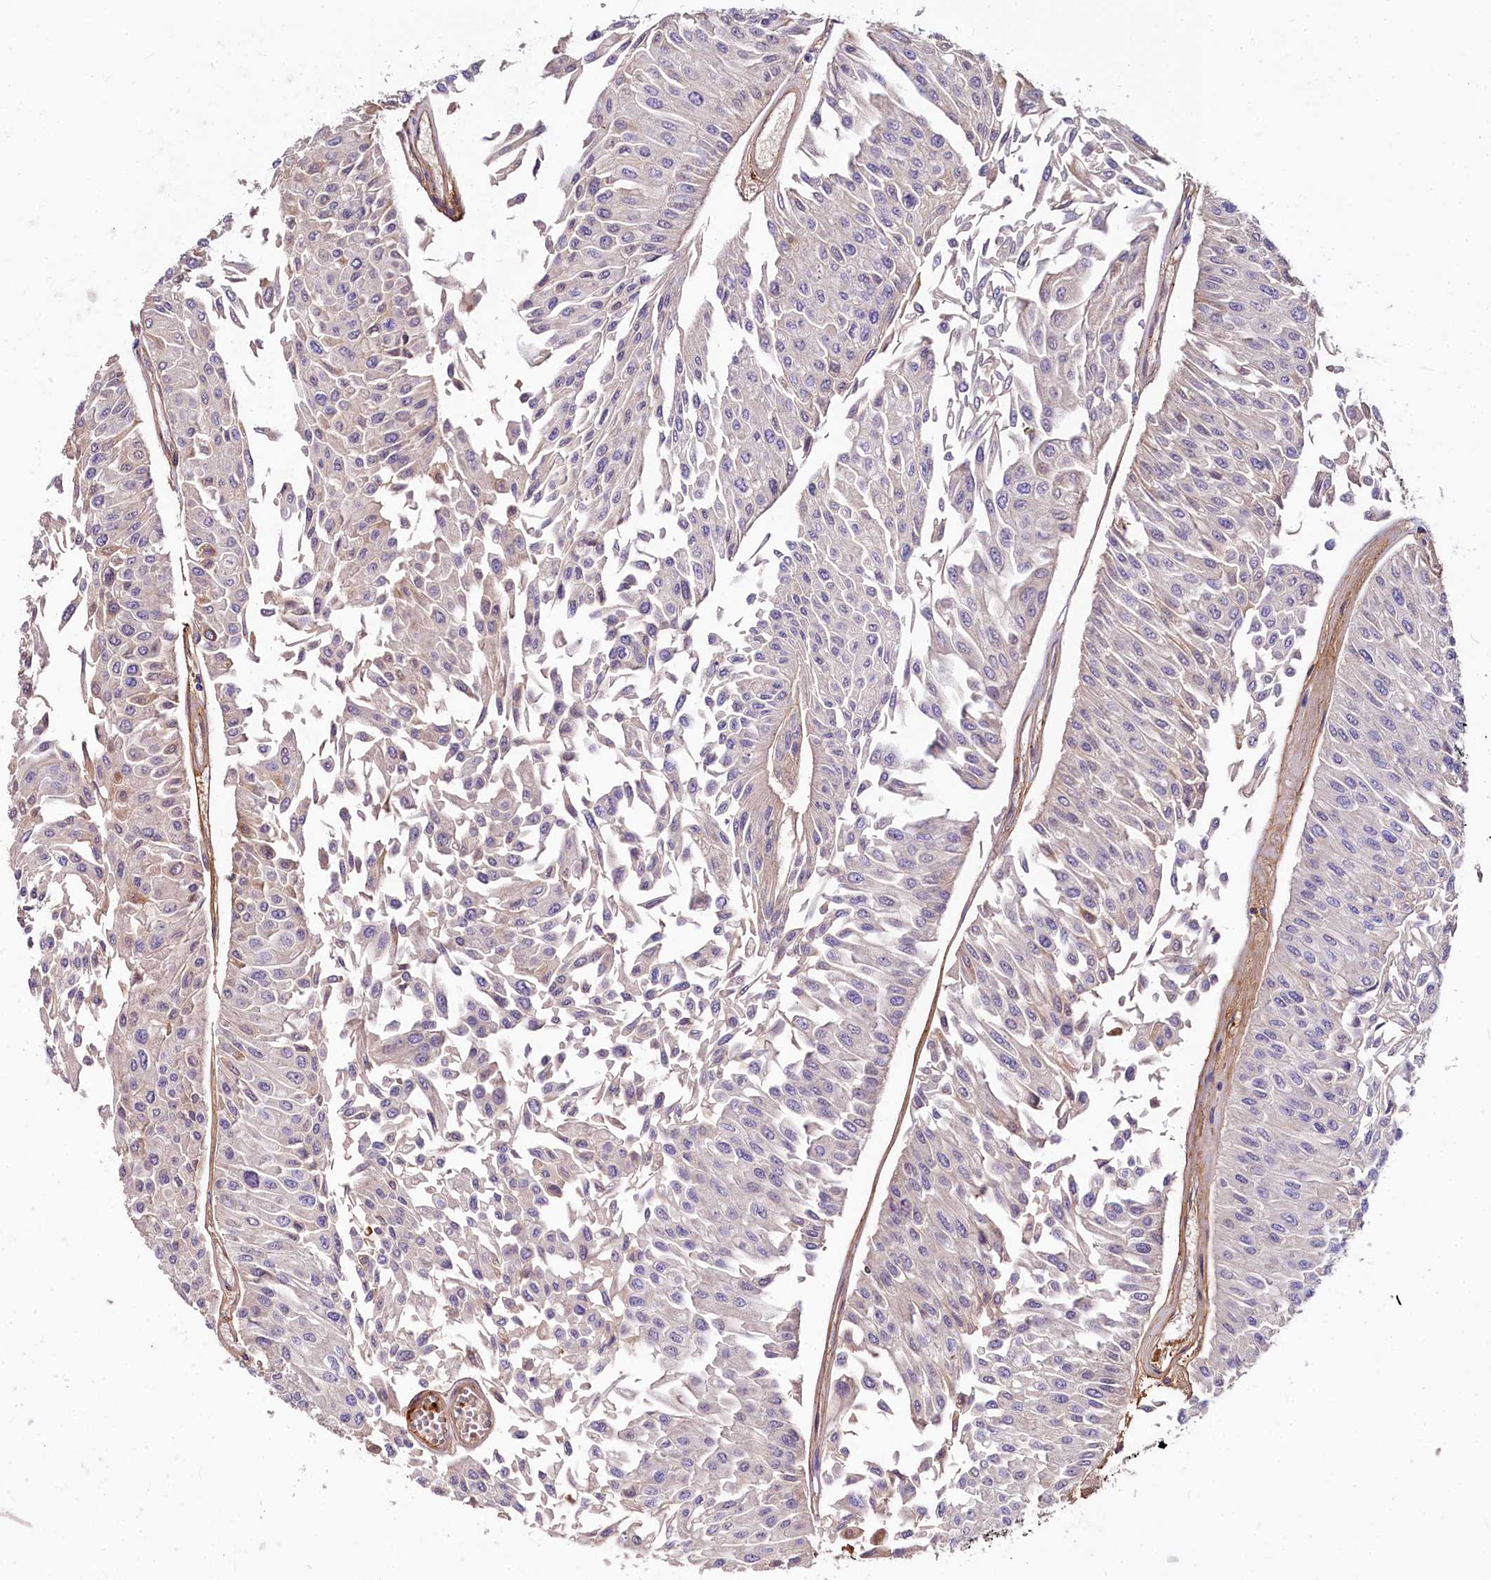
{"staining": {"intensity": "negative", "quantity": "none", "location": "none"}, "tissue": "urothelial cancer", "cell_type": "Tumor cells", "image_type": "cancer", "snomed": [{"axis": "morphology", "description": "Urothelial carcinoma, Low grade"}, {"axis": "topography", "description": "Urinary bladder"}], "caption": "Tumor cells show no significant expression in low-grade urothelial carcinoma.", "gene": "ATG101", "patient": {"sex": "male", "age": 67}}